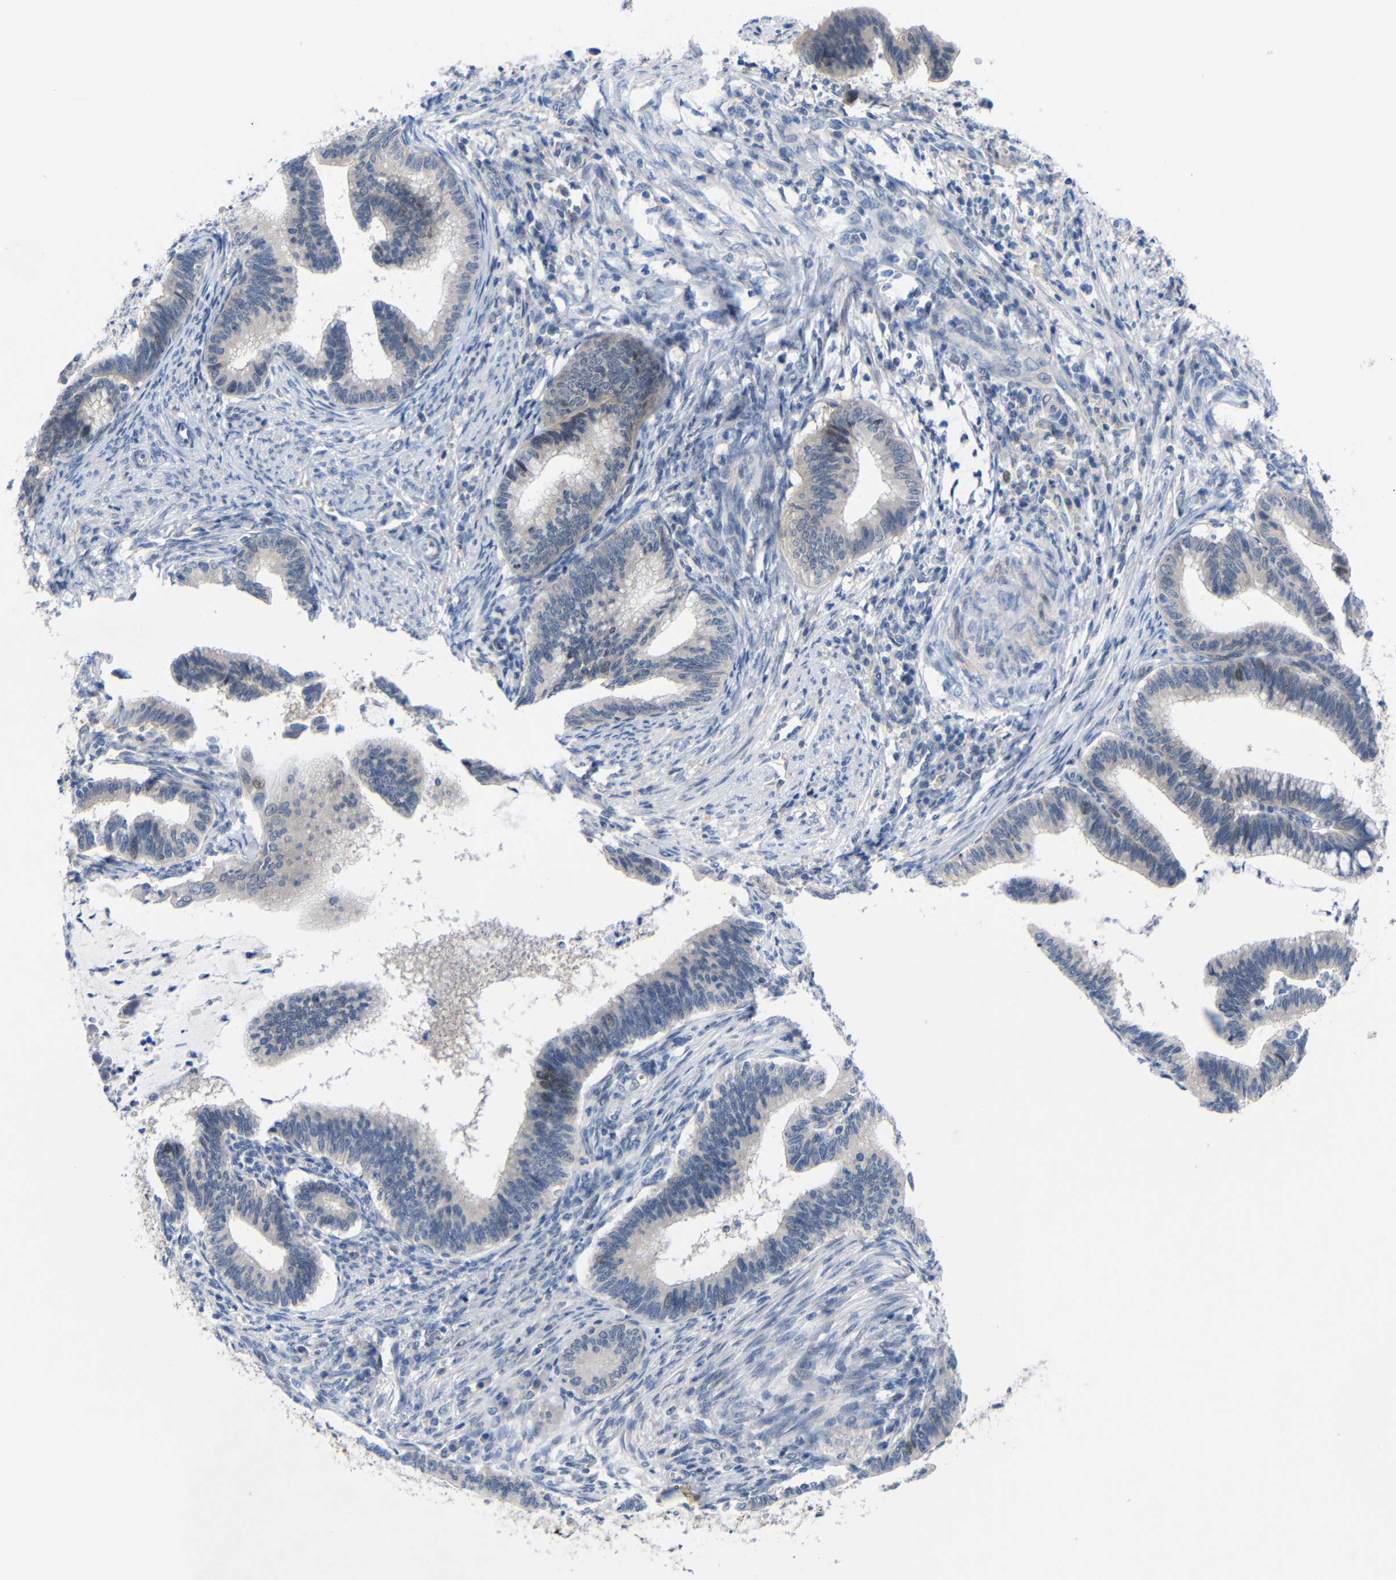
{"staining": {"intensity": "moderate", "quantity": "<25%", "location": "nuclear"}, "tissue": "cervical cancer", "cell_type": "Tumor cells", "image_type": "cancer", "snomed": [{"axis": "morphology", "description": "Adenocarcinoma, NOS"}, {"axis": "topography", "description": "Cervix"}], "caption": "Adenocarcinoma (cervical) tissue displays moderate nuclear staining in about <25% of tumor cells", "gene": "CMTM1", "patient": {"sex": "female", "age": 36}}